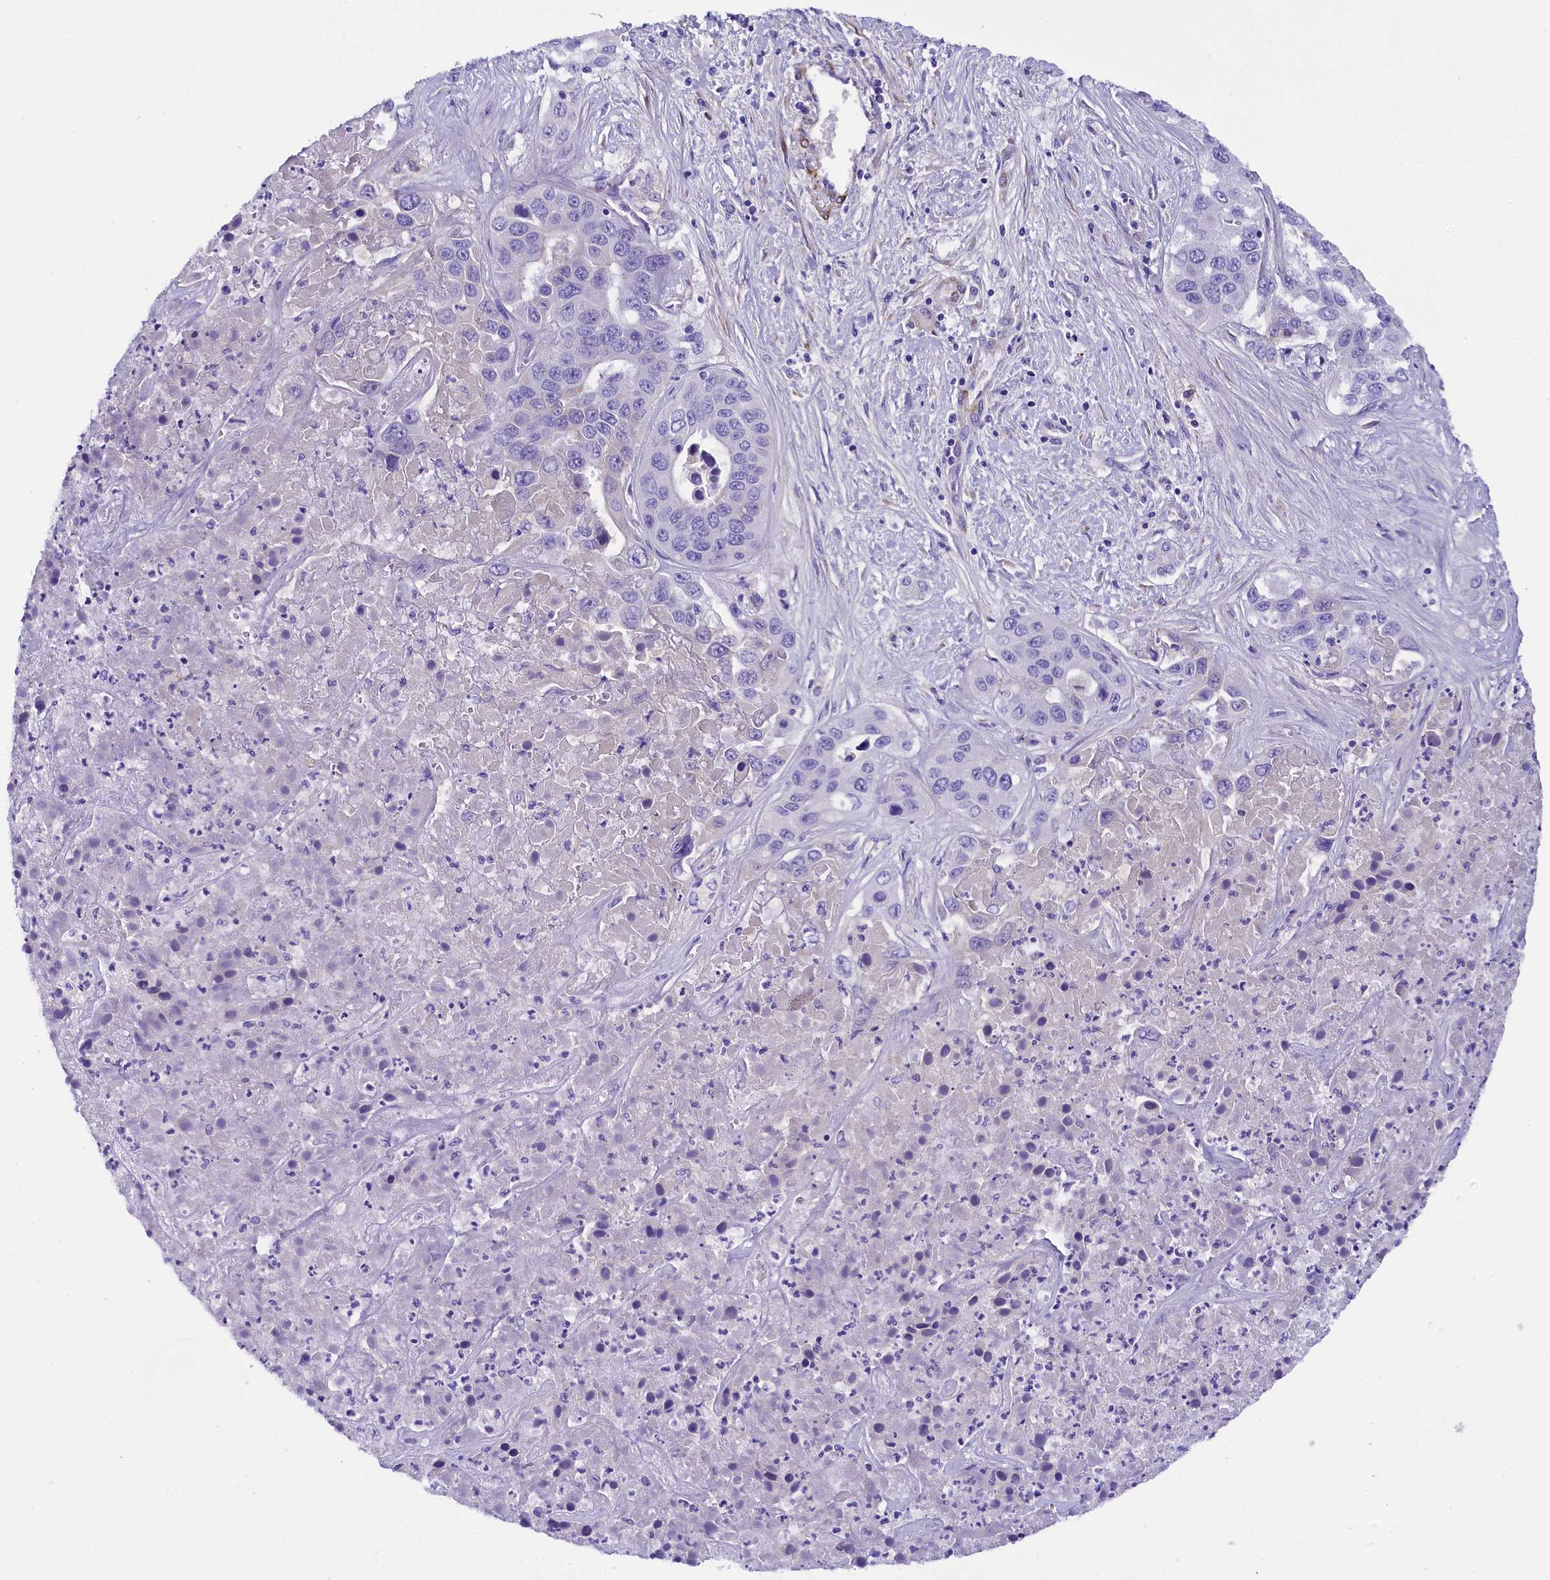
{"staining": {"intensity": "negative", "quantity": "none", "location": "none"}, "tissue": "liver cancer", "cell_type": "Tumor cells", "image_type": "cancer", "snomed": [{"axis": "morphology", "description": "Cholangiocarcinoma"}, {"axis": "topography", "description": "Liver"}], "caption": "A histopathology image of liver cancer stained for a protein displays no brown staining in tumor cells.", "gene": "SOD3", "patient": {"sex": "female", "age": 52}}